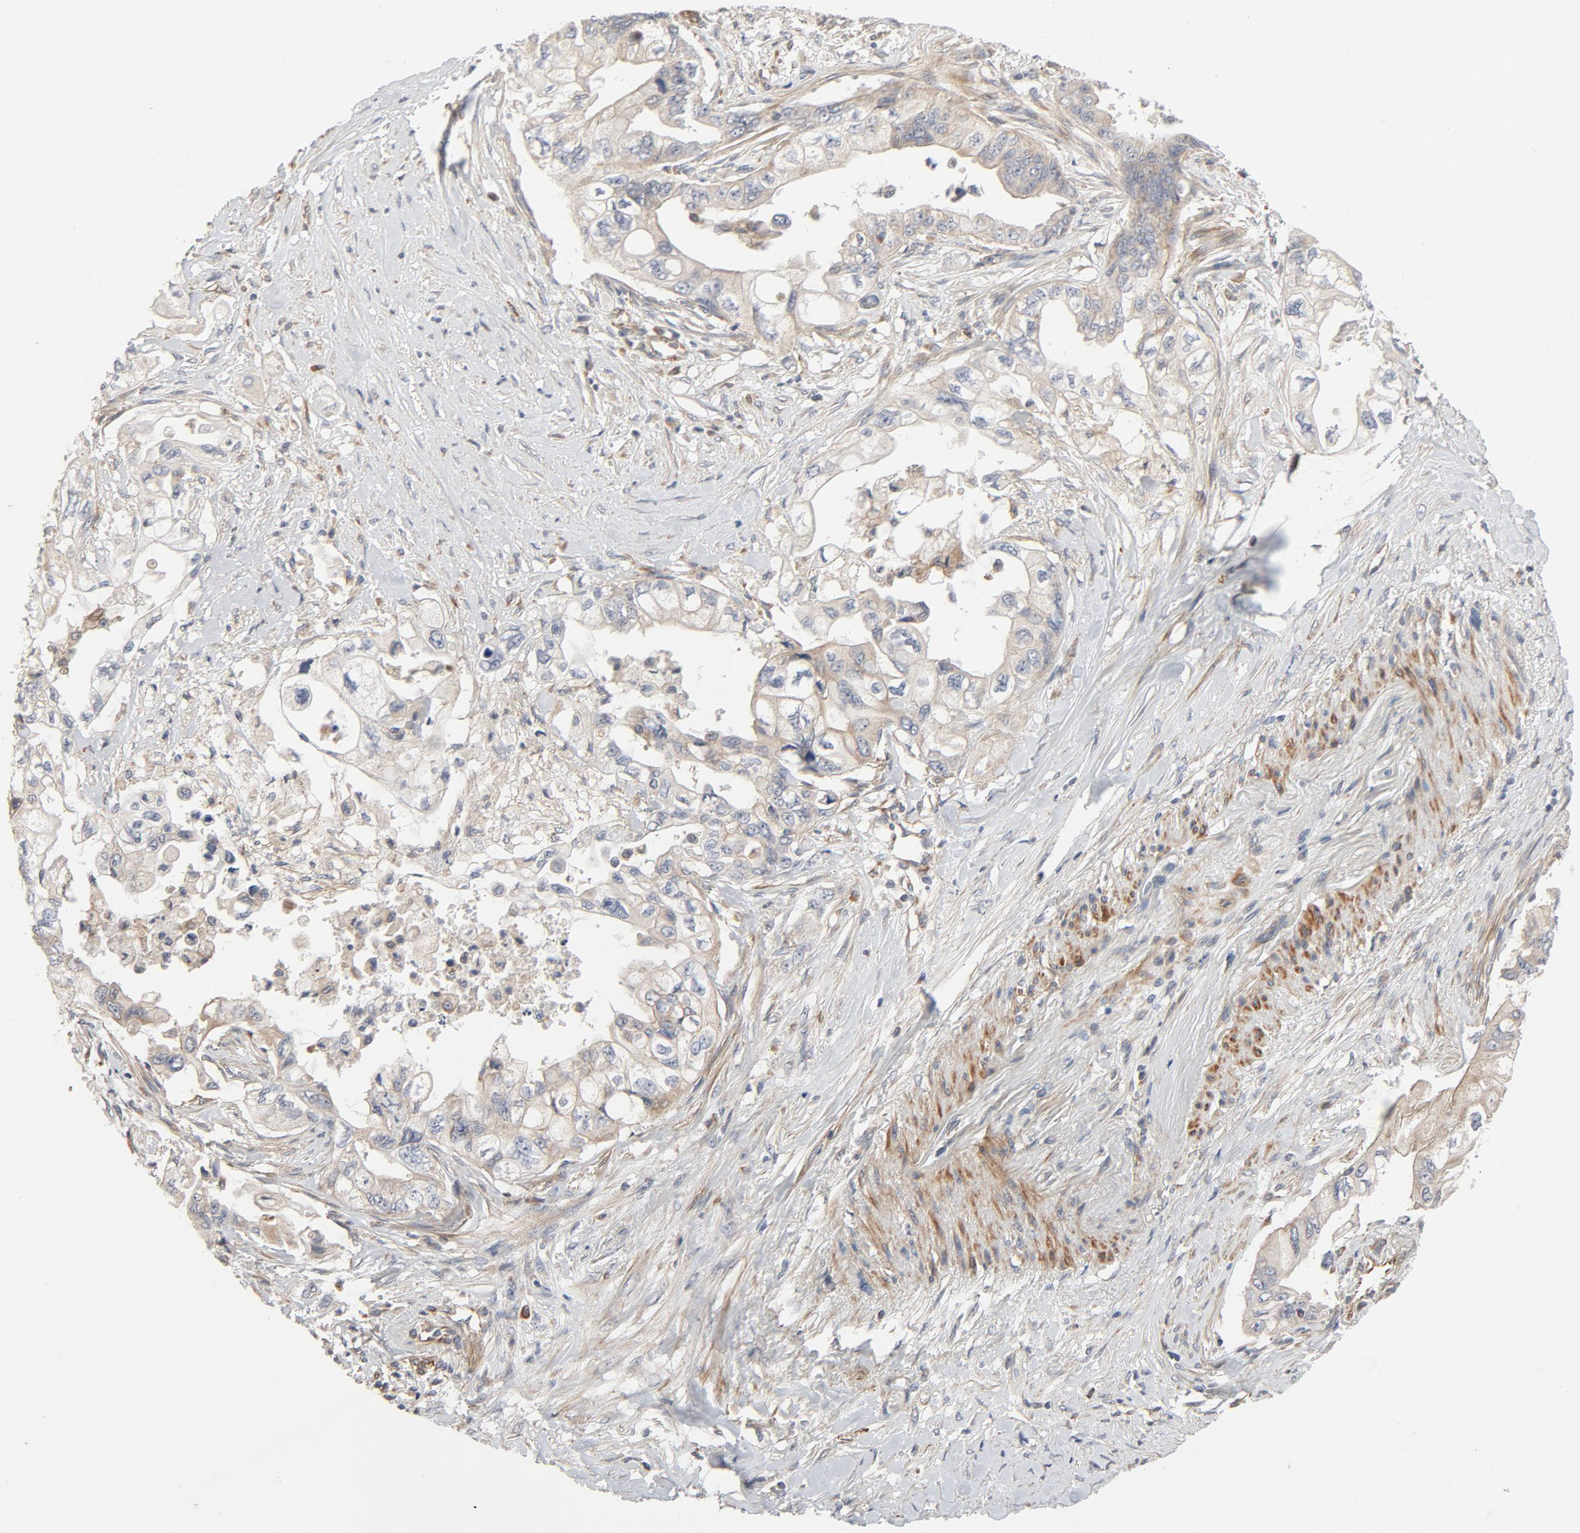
{"staining": {"intensity": "weak", "quantity": "25%-75%", "location": "cytoplasmic/membranous"}, "tissue": "pancreatic cancer", "cell_type": "Tumor cells", "image_type": "cancer", "snomed": [{"axis": "morphology", "description": "Normal tissue, NOS"}, {"axis": "topography", "description": "Pancreas"}], "caption": "The histopathology image shows immunohistochemical staining of pancreatic cancer. There is weak cytoplasmic/membranous staining is appreciated in about 25%-75% of tumor cells.", "gene": "TRIOBP", "patient": {"sex": "male", "age": 42}}